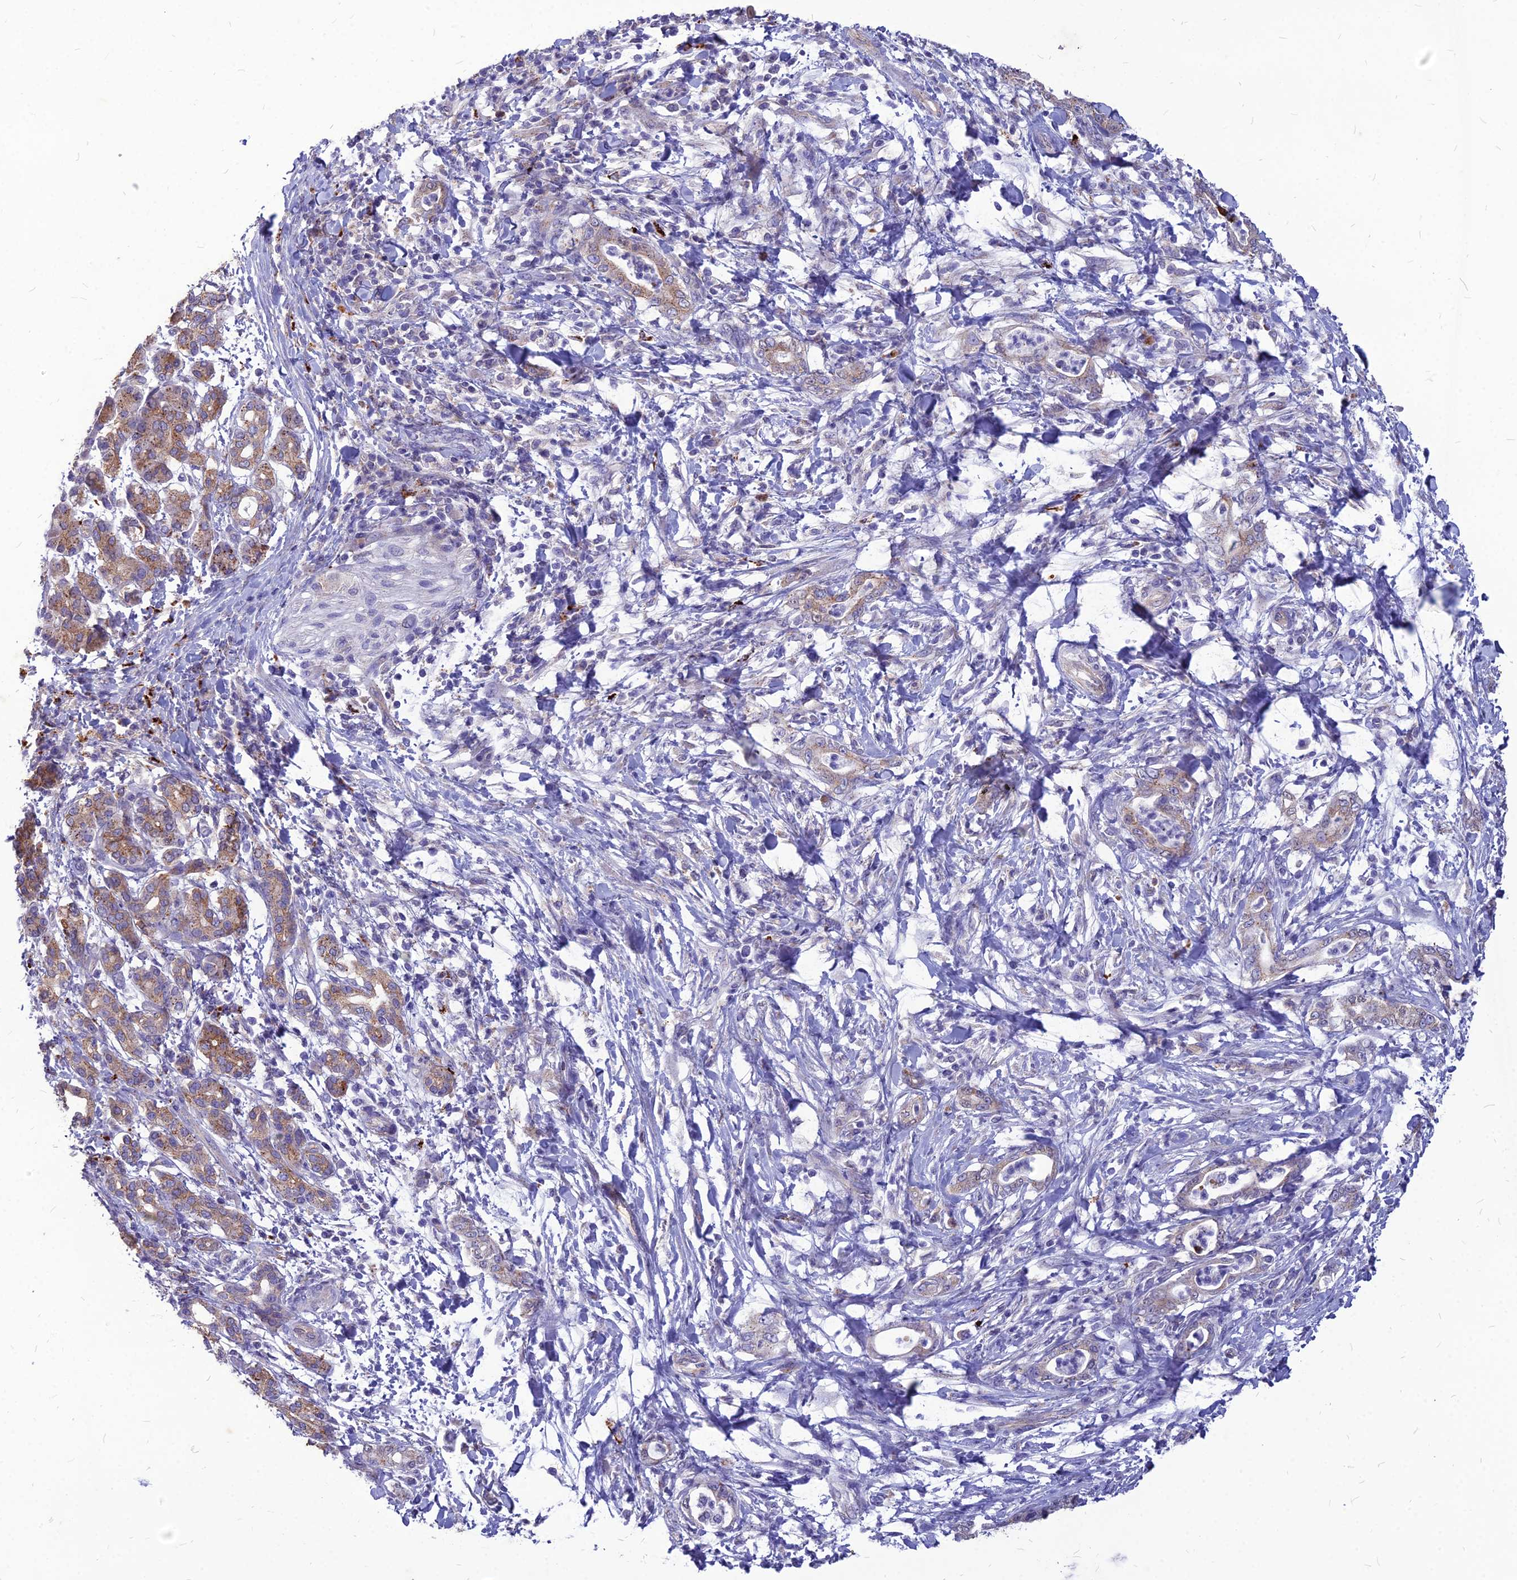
{"staining": {"intensity": "weak", "quantity": ">75%", "location": "cytoplasmic/membranous"}, "tissue": "pancreatic cancer", "cell_type": "Tumor cells", "image_type": "cancer", "snomed": [{"axis": "morphology", "description": "Normal tissue, NOS"}, {"axis": "morphology", "description": "Adenocarcinoma, NOS"}, {"axis": "topography", "description": "Pancreas"}], "caption": "Immunohistochemistry (IHC) (DAB (3,3'-diaminobenzidine)) staining of pancreatic cancer reveals weak cytoplasmic/membranous protein staining in about >75% of tumor cells. (DAB IHC with brightfield microscopy, high magnification).", "gene": "PCED1B", "patient": {"sex": "female", "age": 55}}